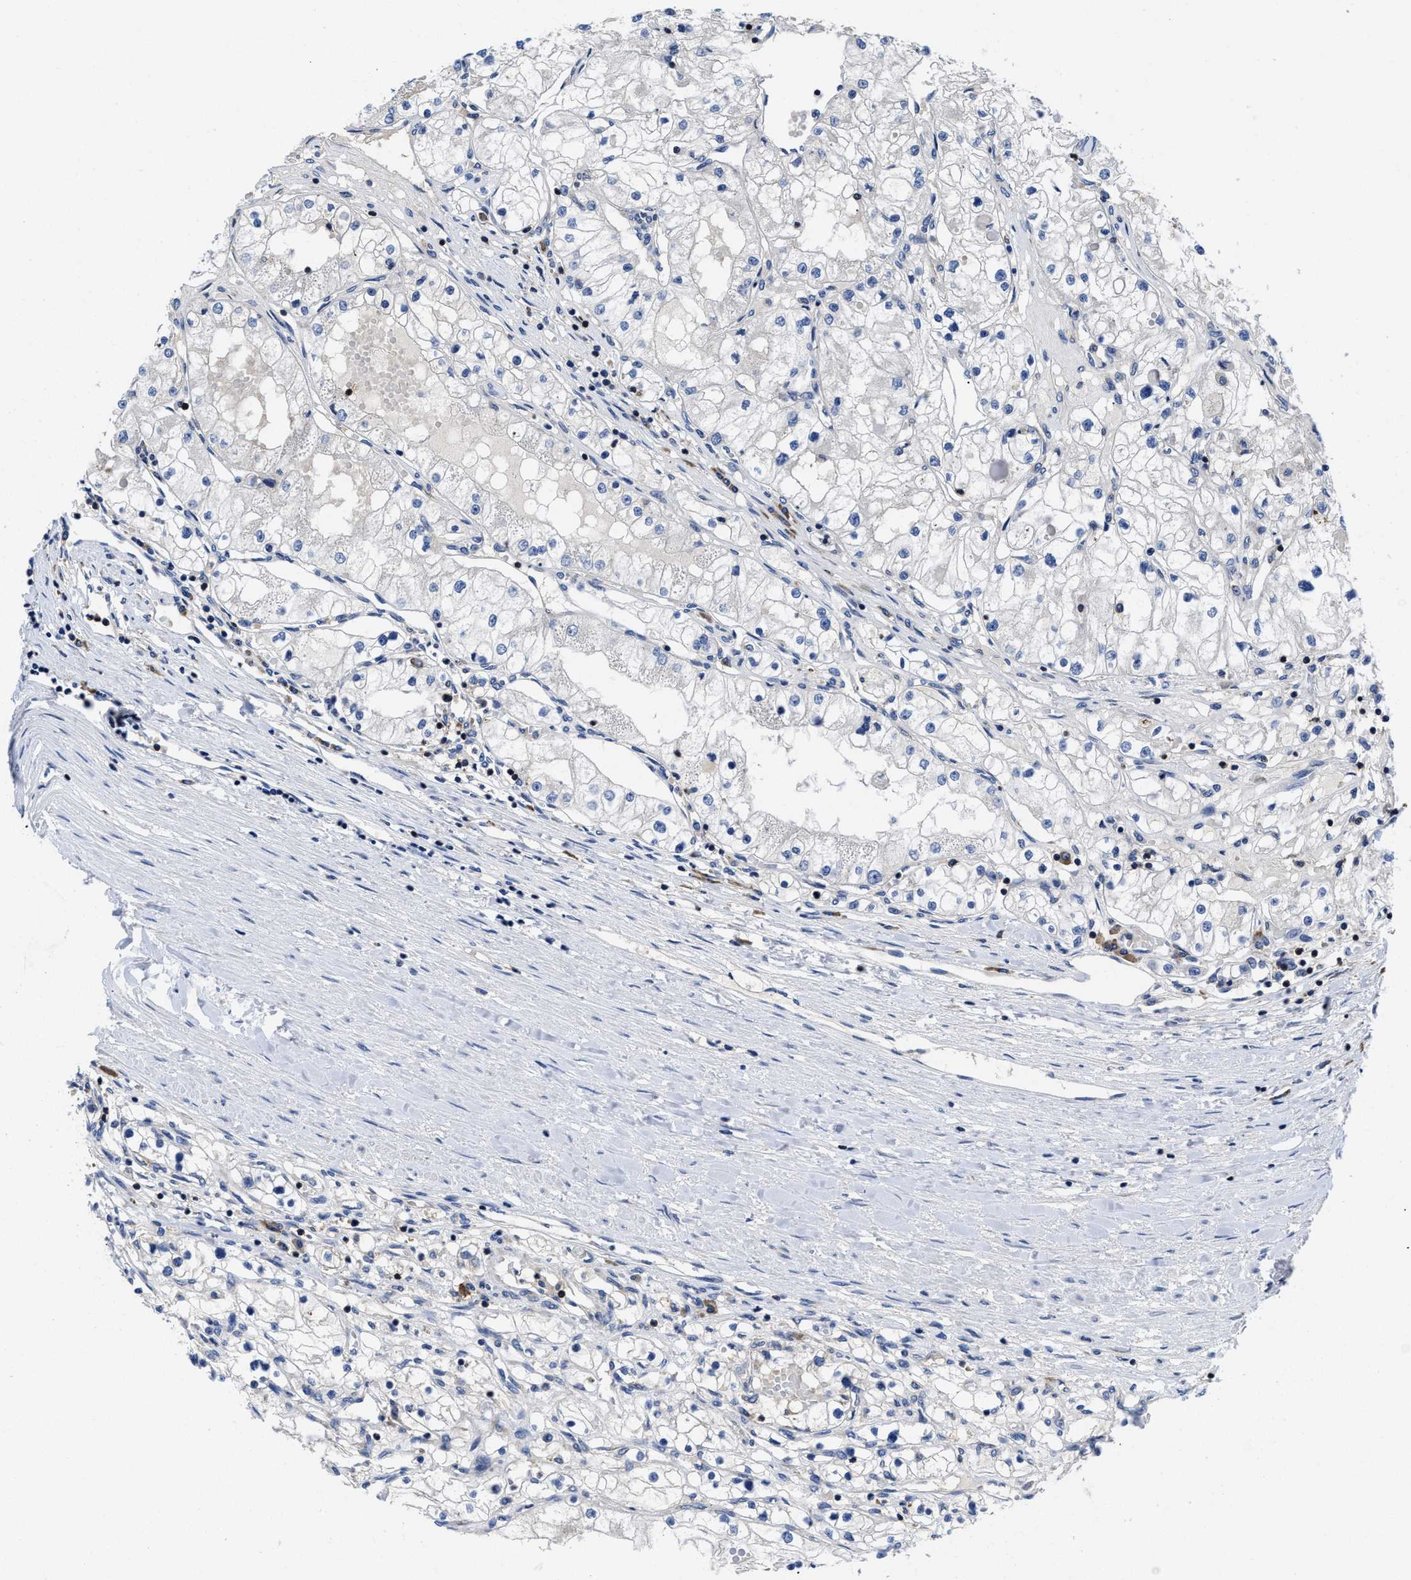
{"staining": {"intensity": "negative", "quantity": "none", "location": "none"}, "tissue": "renal cancer", "cell_type": "Tumor cells", "image_type": "cancer", "snomed": [{"axis": "morphology", "description": "Adenocarcinoma, NOS"}, {"axis": "topography", "description": "Kidney"}], "caption": "Tumor cells are negative for brown protein staining in adenocarcinoma (renal).", "gene": "YARS1", "patient": {"sex": "male", "age": 68}}